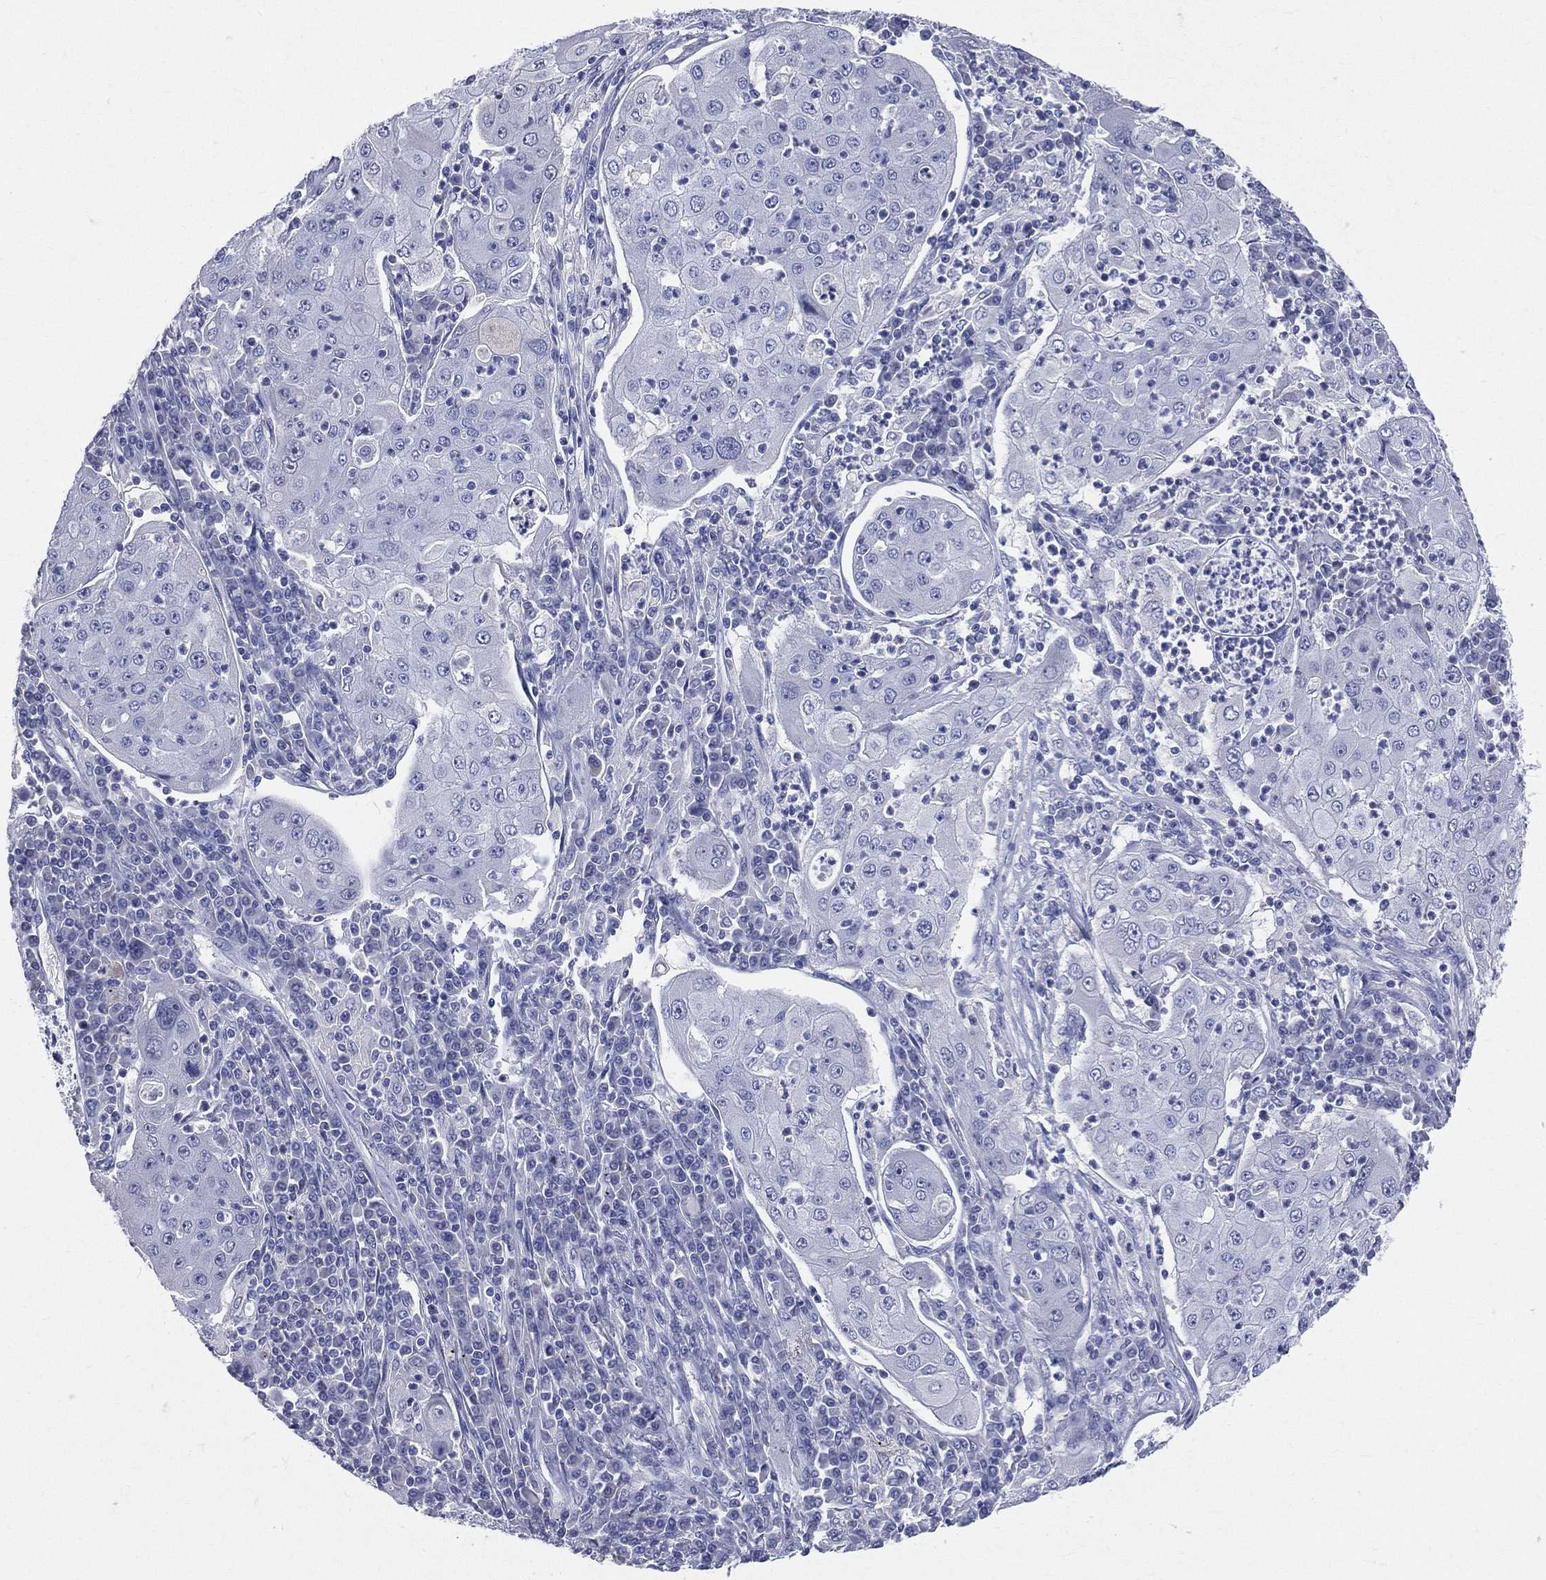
{"staining": {"intensity": "negative", "quantity": "none", "location": "none"}, "tissue": "lung cancer", "cell_type": "Tumor cells", "image_type": "cancer", "snomed": [{"axis": "morphology", "description": "Squamous cell carcinoma, NOS"}, {"axis": "topography", "description": "Lung"}], "caption": "Immunohistochemistry (IHC) micrograph of human squamous cell carcinoma (lung) stained for a protein (brown), which shows no staining in tumor cells.", "gene": "CYLC1", "patient": {"sex": "female", "age": 59}}